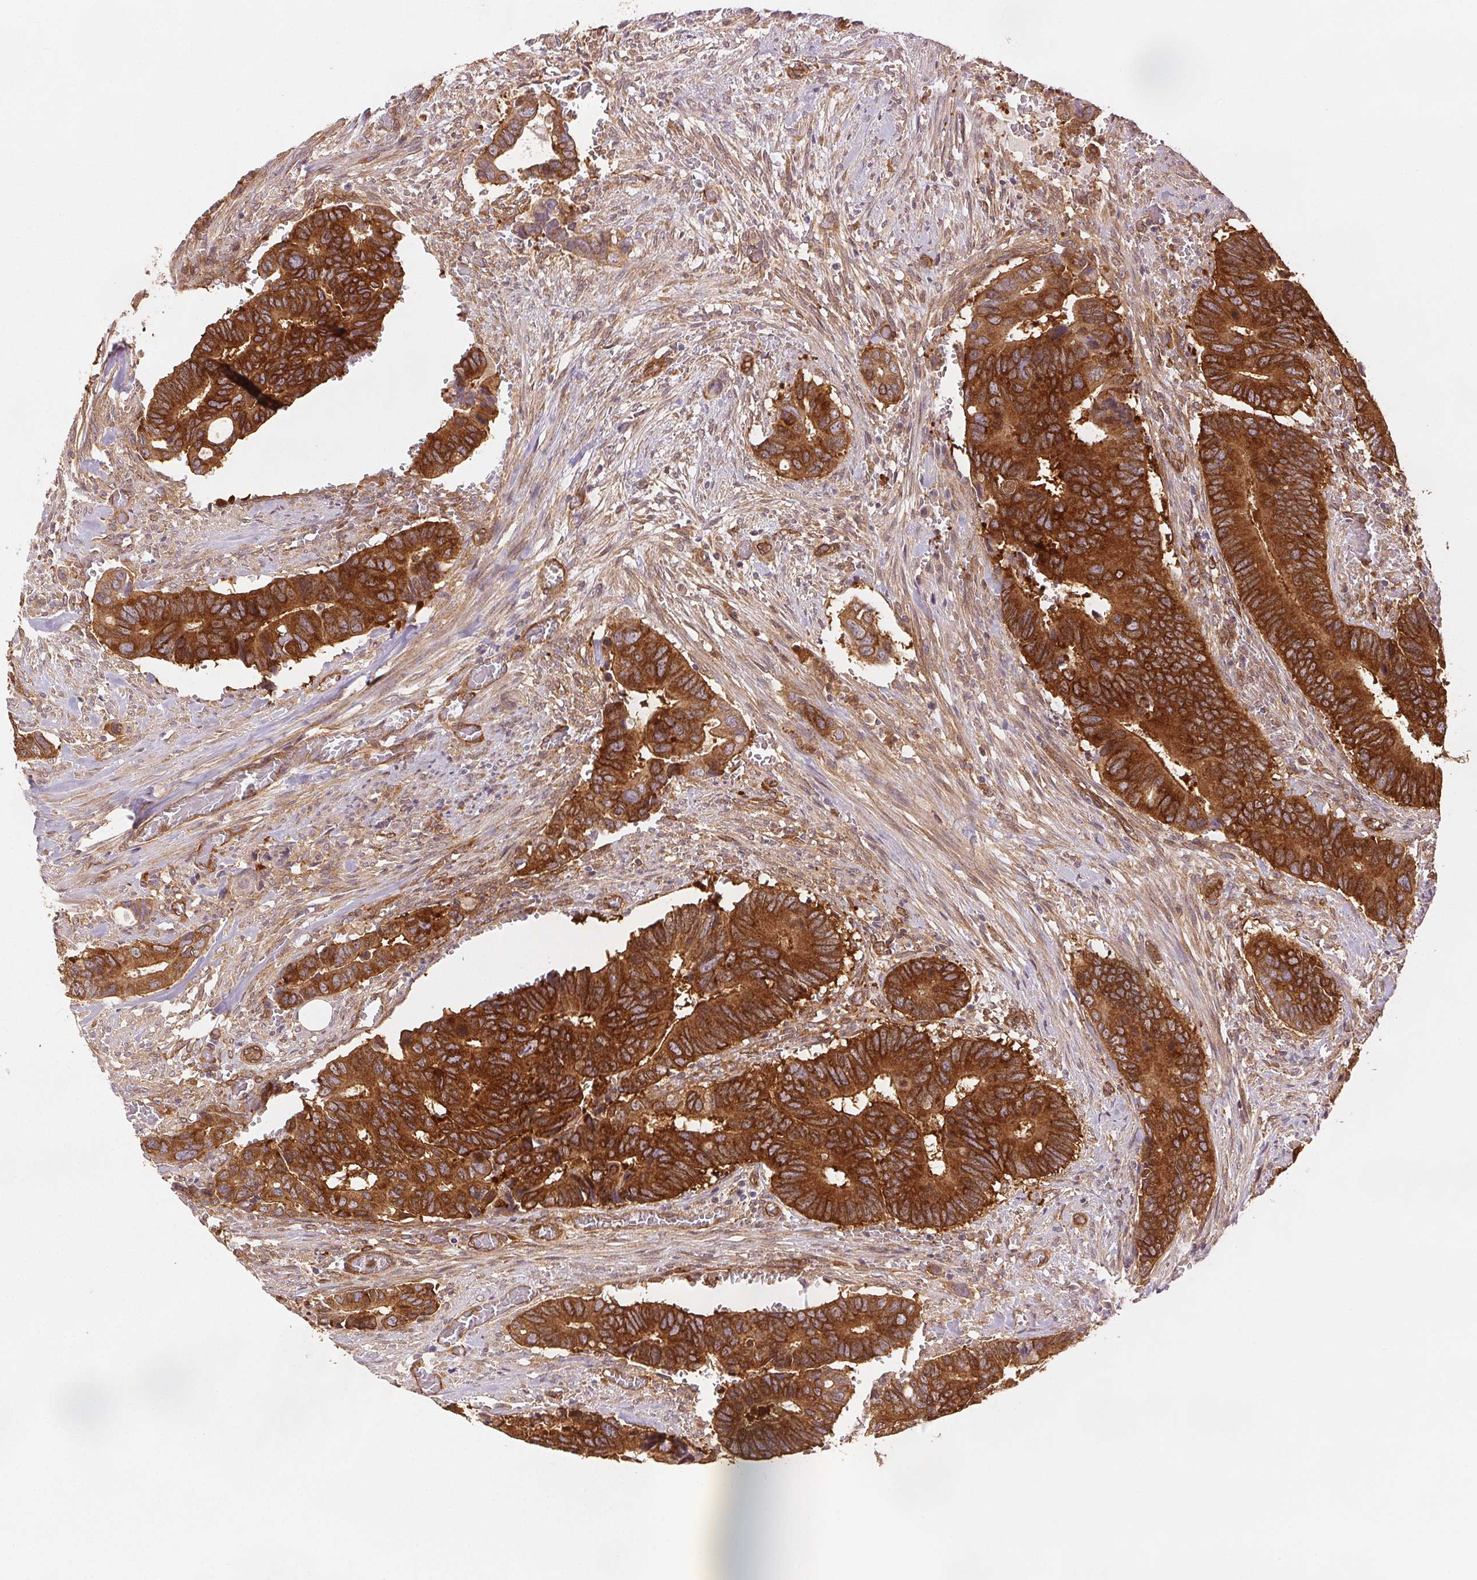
{"staining": {"intensity": "strong", "quantity": ">75%", "location": "cytoplasmic/membranous"}, "tissue": "colorectal cancer", "cell_type": "Tumor cells", "image_type": "cancer", "snomed": [{"axis": "morphology", "description": "Adenocarcinoma, NOS"}, {"axis": "topography", "description": "Colon"}], "caption": "This micrograph reveals colorectal cancer stained with IHC to label a protein in brown. The cytoplasmic/membranous of tumor cells show strong positivity for the protein. Nuclei are counter-stained blue.", "gene": "DIAPH2", "patient": {"sex": "male", "age": 49}}